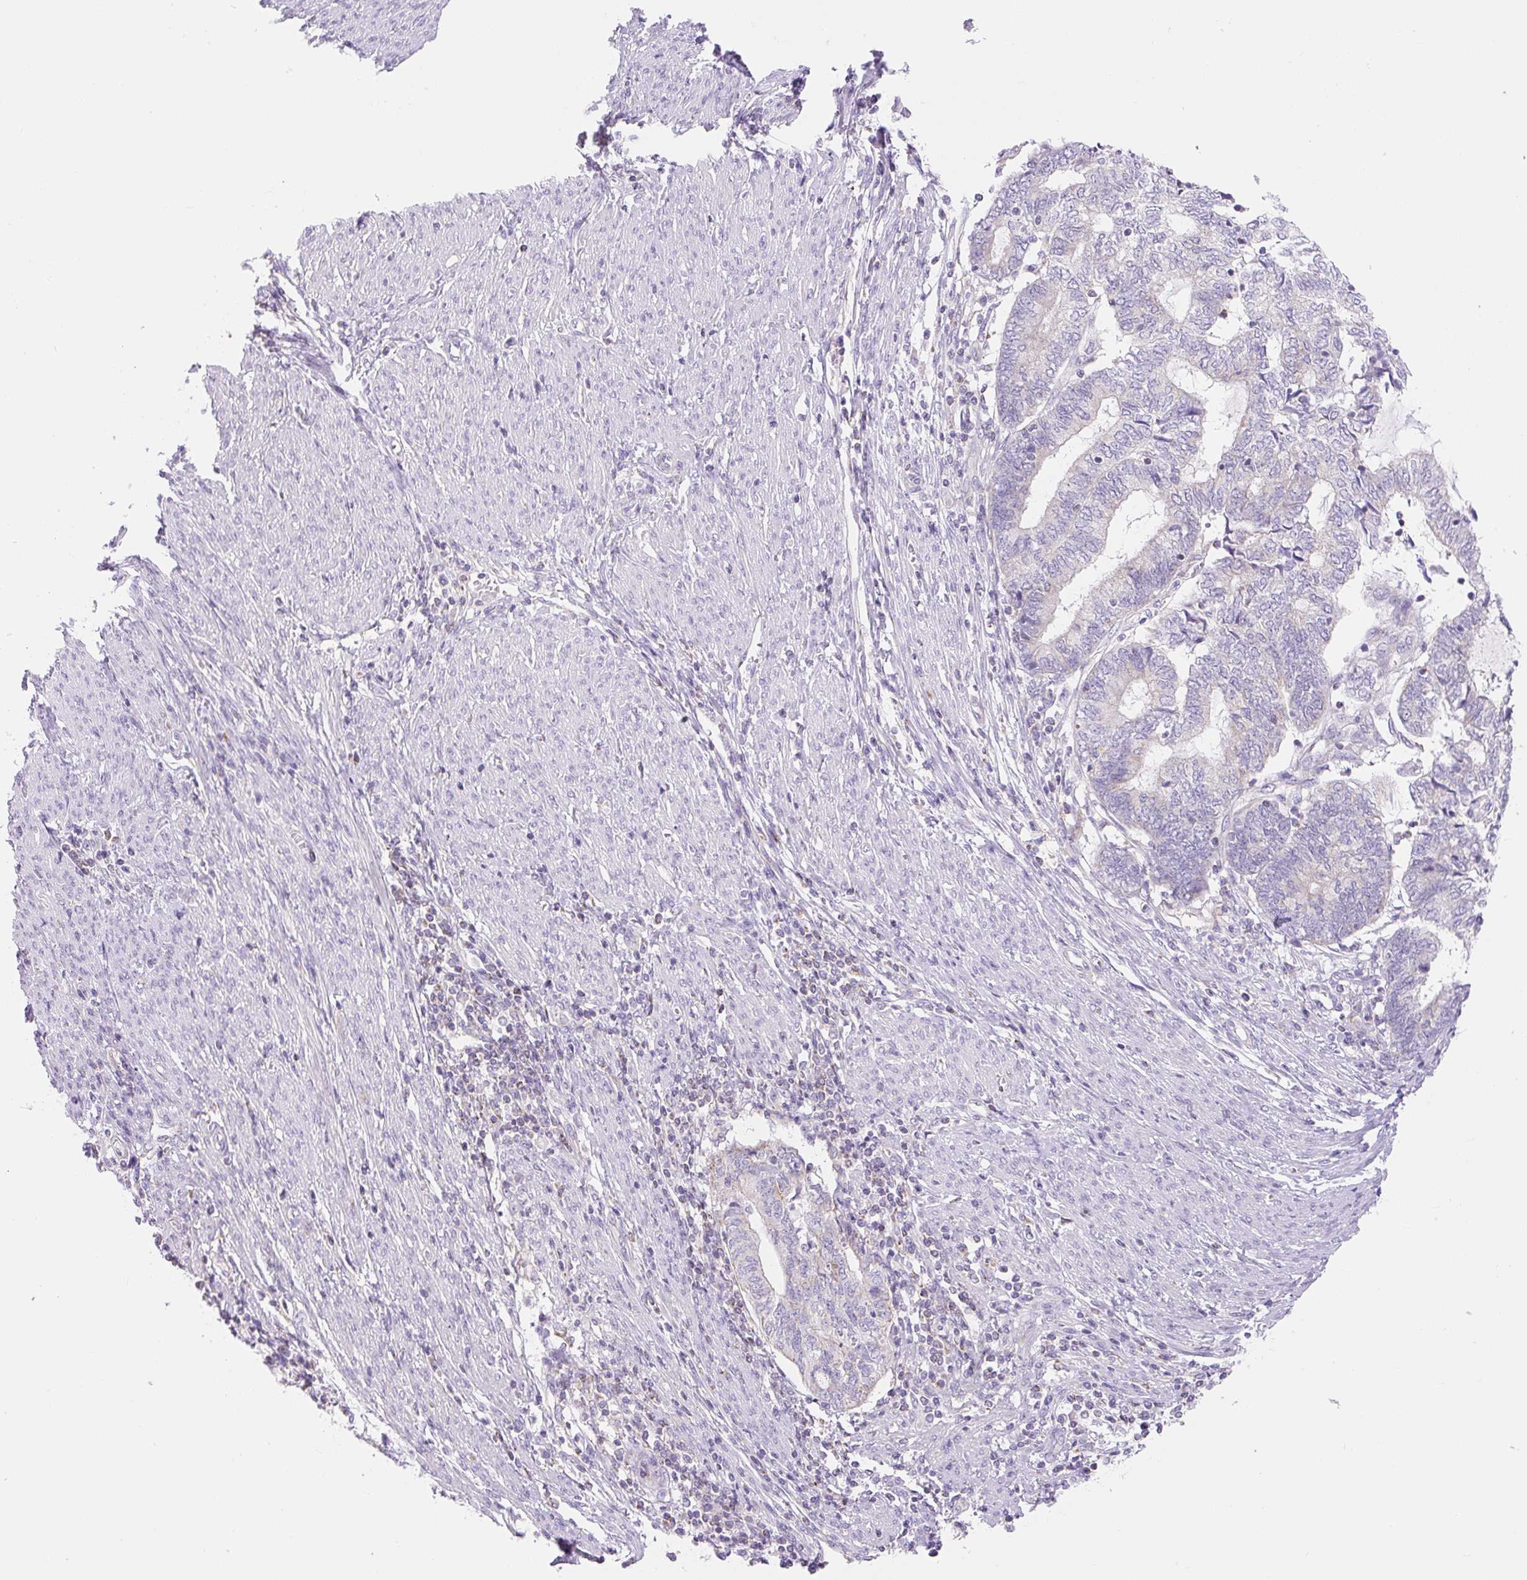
{"staining": {"intensity": "negative", "quantity": "none", "location": "none"}, "tissue": "endometrial cancer", "cell_type": "Tumor cells", "image_type": "cancer", "snomed": [{"axis": "morphology", "description": "Adenocarcinoma, NOS"}, {"axis": "topography", "description": "Uterus"}, {"axis": "topography", "description": "Endometrium"}], "caption": "The IHC photomicrograph has no significant positivity in tumor cells of endometrial adenocarcinoma tissue. (Brightfield microscopy of DAB IHC at high magnification).", "gene": "FOCAD", "patient": {"sex": "female", "age": 70}}